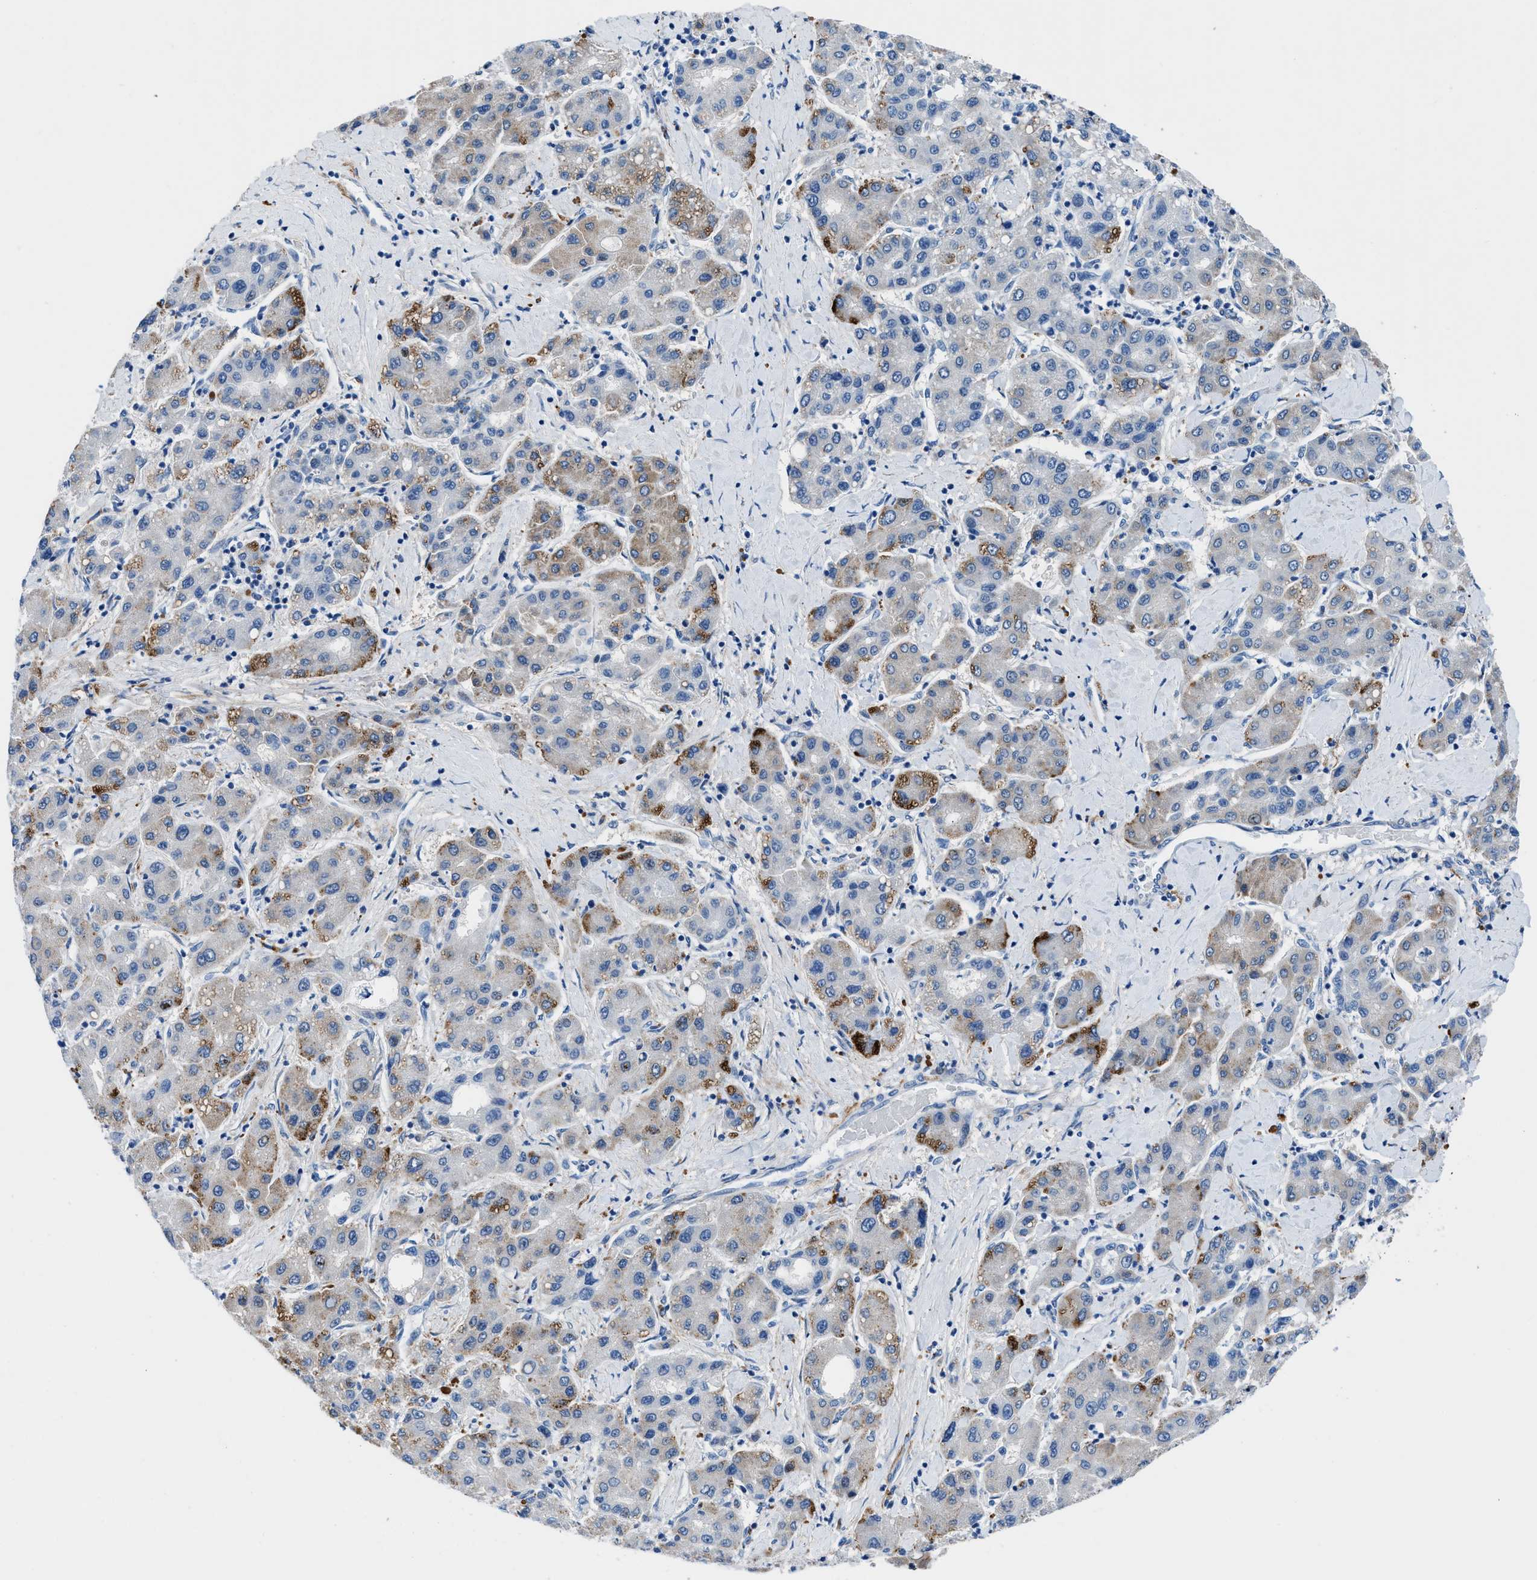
{"staining": {"intensity": "moderate", "quantity": "25%-75%", "location": "cytoplasmic/membranous"}, "tissue": "liver cancer", "cell_type": "Tumor cells", "image_type": "cancer", "snomed": [{"axis": "morphology", "description": "Carcinoma, Hepatocellular, NOS"}, {"axis": "topography", "description": "Liver"}], "caption": "Hepatocellular carcinoma (liver) stained with immunohistochemistry (IHC) exhibits moderate cytoplasmic/membranous staining in approximately 25%-75% of tumor cells.", "gene": "UAP1", "patient": {"sex": "male", "age": 65}}